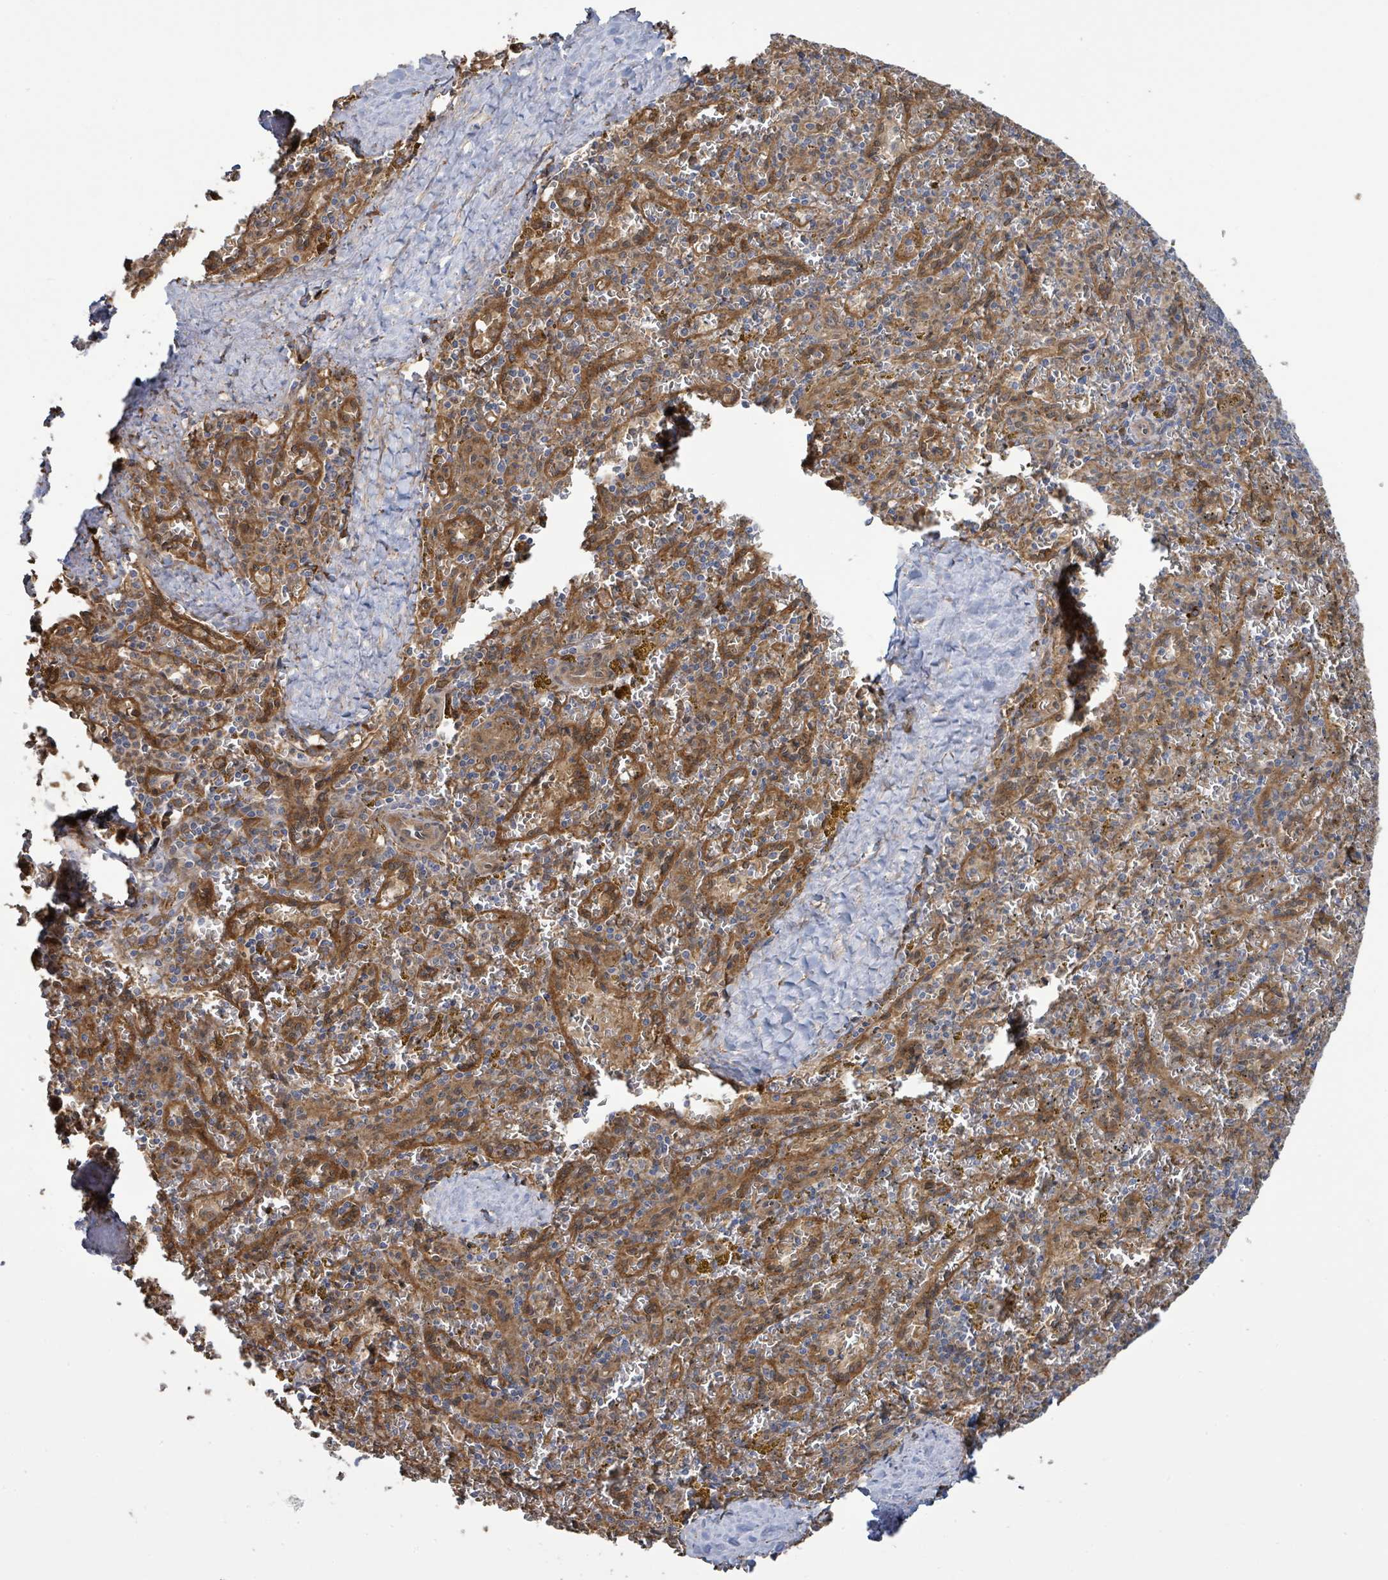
{"staining": {"intensity": "moderate", "quantity": "<25%", "location": "cytoplasmic/membranous"}, "tissue": "spleen", "cell_type": "Cells in red pulp", "image_type": "normal", "snomed": [{"axis": "morphology", "description": "Normal tissue, NOS"}, {"axis": "topography", "description": "Spleen"}], "caption": "IHC (DAB (3,3'-diaminobenzidine)) staining of benign spleen displays moderate cytoplasmic/membranous protein expression in approximately <25% of cells in red pulp.", "gene": "ARPIN", "patient": {"sex": "male", "age": 57}}